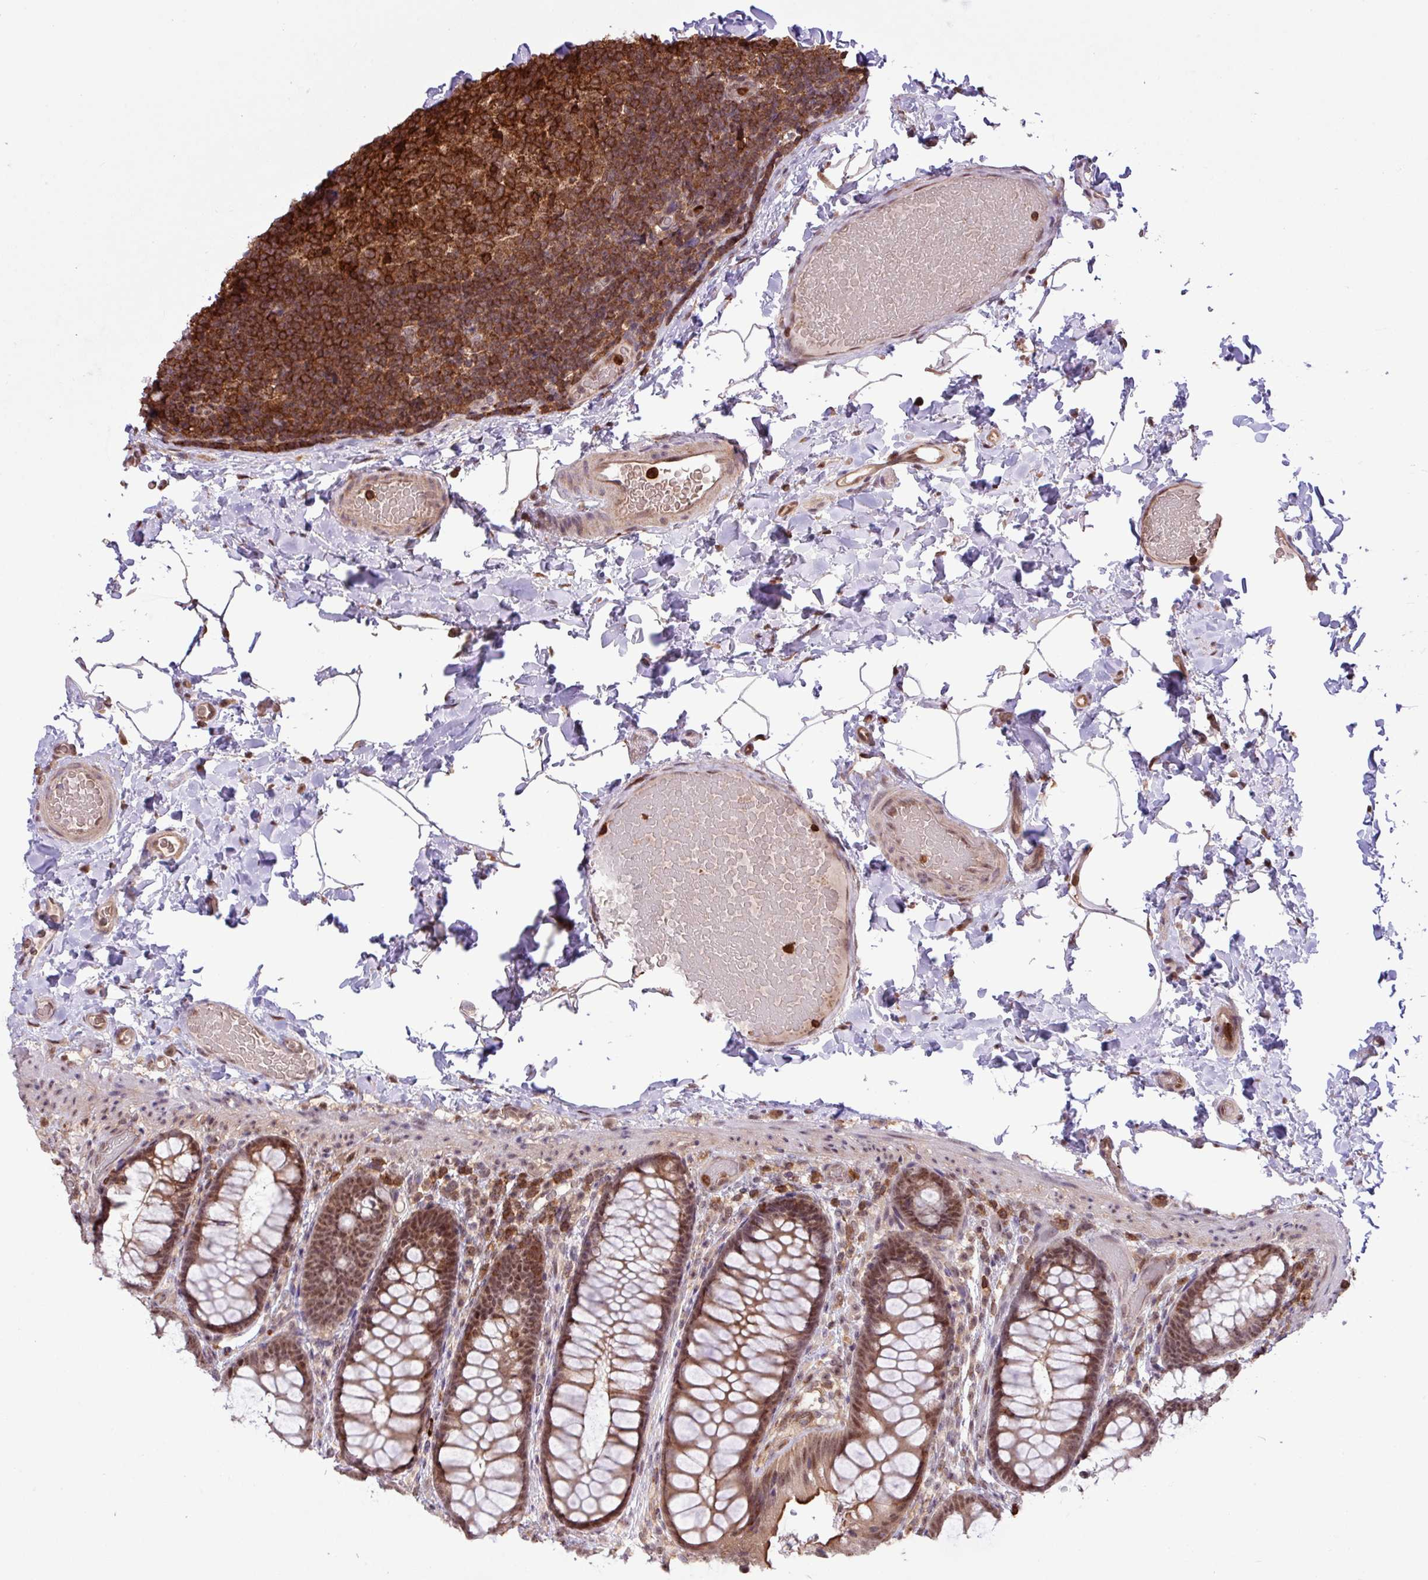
{"staining": {"intensity": "moderate", "quantity": "25%-75%", "location": "nuclear"}, "tissue": "colon", "cell_type": "Endothelial cells", "image_type": "normal", "snomed": [{"axis": "morphology", "description": "Normal tissue, NOS"}, {"axis": "topography", "description": "Colon"}], "caption": "Immunohistochemical staining of benign colon displays 25%-75% levels of moderate nuclear protein staining in approximately 25%-75% of endothelial cells.", "gene": "GON7", "patient": {"sex": "male", "age": 46}}